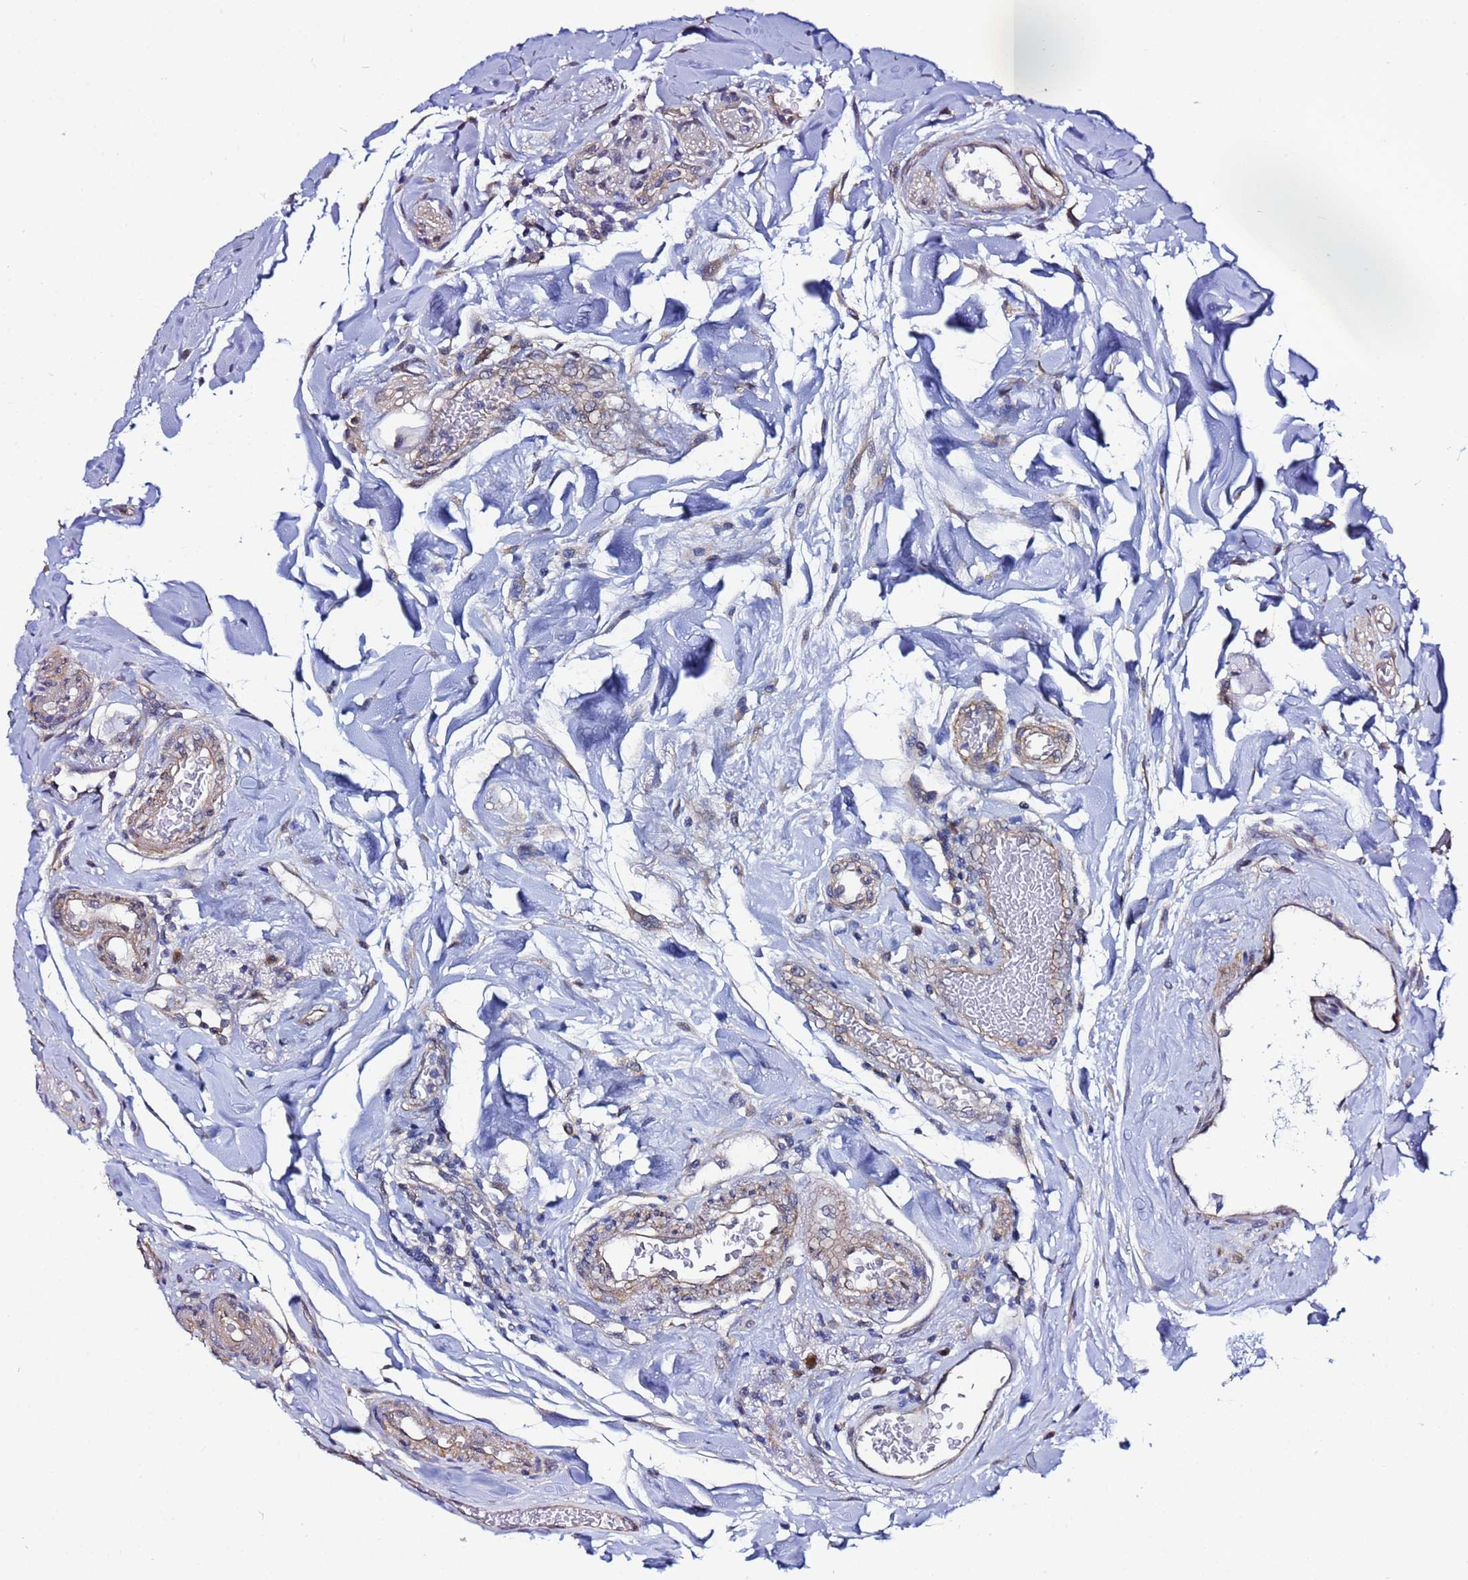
{"staining": {"intensity": "weak", "quantity": ">75%", "location": "cytoplasmic/membranous"}, "tissue": "colon", "cell_type": "Endothelial cells", "image_type": "normal", "snomed": [{"axis": "morphology", "description": "Normal tissue, NOS"}, {"axis": "topography", "description": "Colon"}], "caption": "The histopathology image demonstrates immunohistochemical staining of normal colon. There is weak cytoplasmic/membranous positivity is present in approximately >75% of endothelial cells. (brown staining indicates protein expression, while blue staining denotes nuclei).", "gene": "NAXE", "patient": {"sex": "female", "age": 79}}